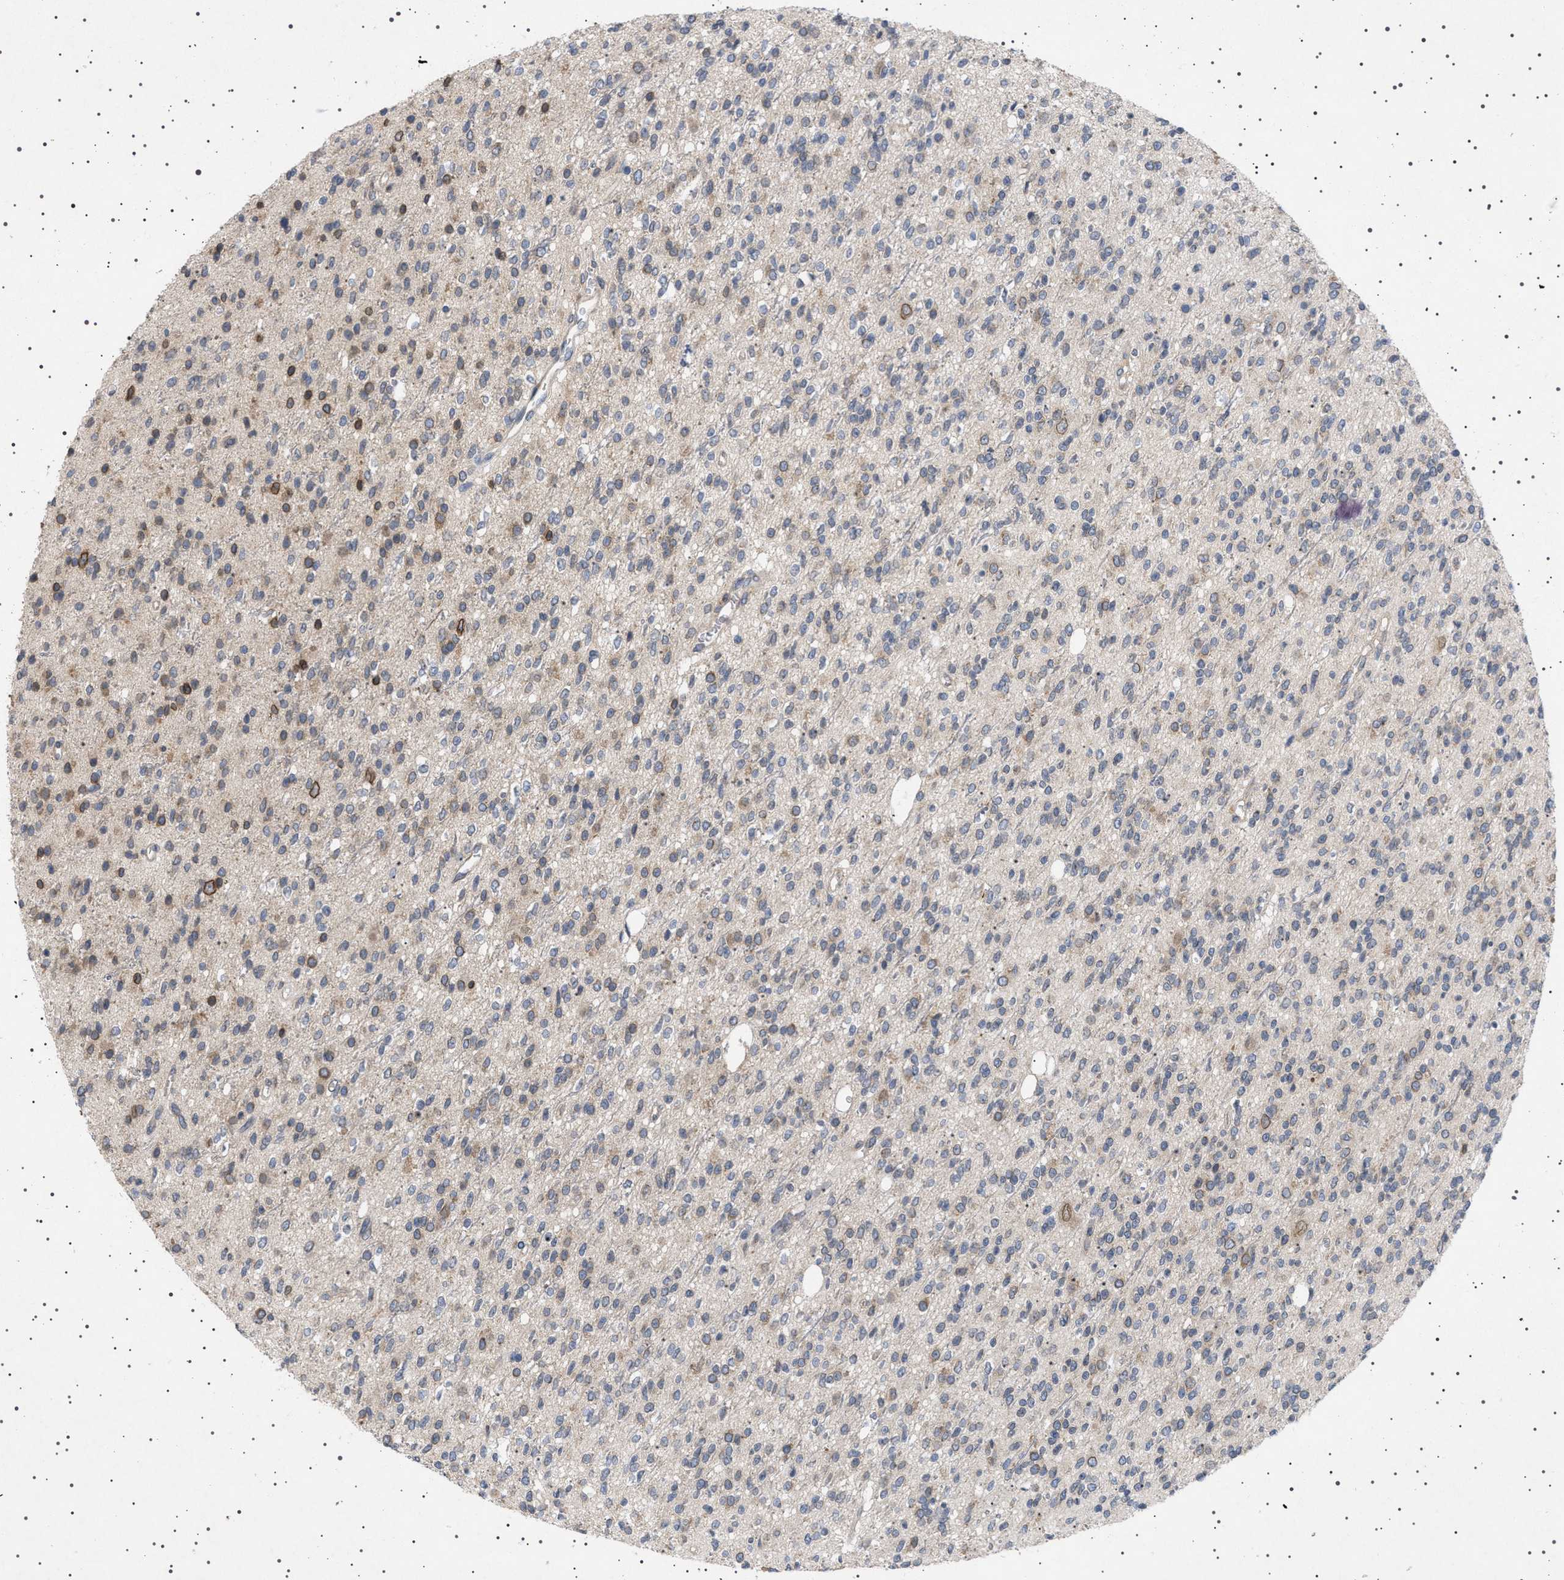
{"staining": {"intensity": "moderate", "quantity": "<25%", "location": "cytoplasmic/membranous,nuclear"}, "tissue": "glioma", "cell_type": "Tumor cells", "image_type": "cancer", "snomed": [{"axis": "morphology", "description": "Glioma, malignant, High grade"}, {"axis": "topography", "description": "Brain"}], "caption": "A photomicrograph of human glioma stained for a protein shows moderate cytoplasmic/membranous and nuclear brown staining in tumor cells.", "gene": "NUP93", "patient": {"sex": "male", "age": 34}}